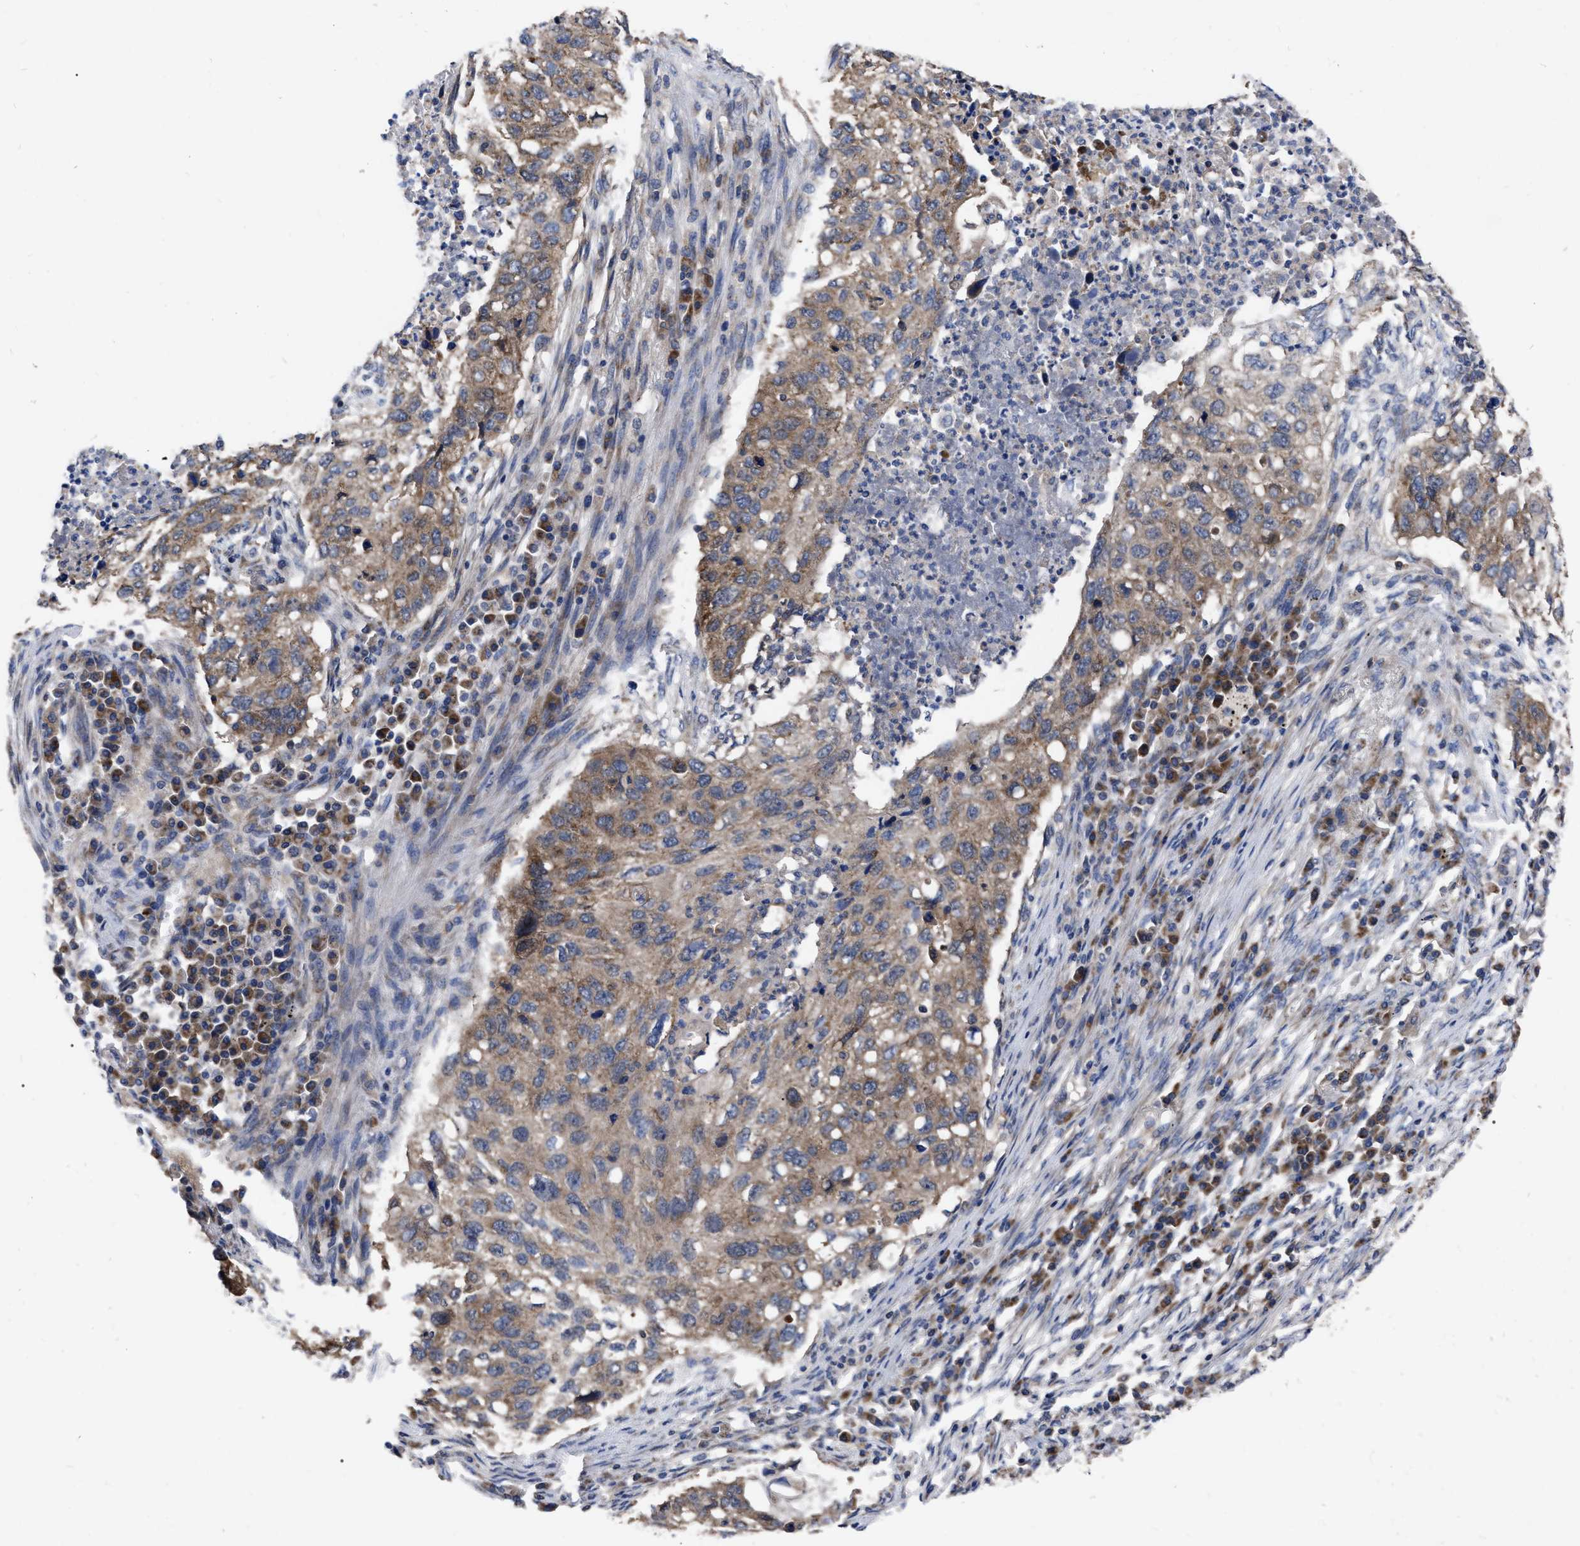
{"staining": {"intensity": "moderate", "quantity": ">75%", "location": "cytoplasmic/membranous"}, "tissue": "lung cancer", "cell_type": "Tumor cells", "image_type": "cancer", "snomed": [{"axis": "morphology", "description": "Squamous cell carcinoma, NOS"}, {"axis": "topography", "description": "Lung"}], "caption": "Lung cancer (squamous cell carcinoma) stained for a protein (brown) shows moderate cytoplasmic/membranous positive staining in approximately >75% of tumor cells.", "gene": "CDKN2C", "patient": {"sex": "female", "age": 63}}